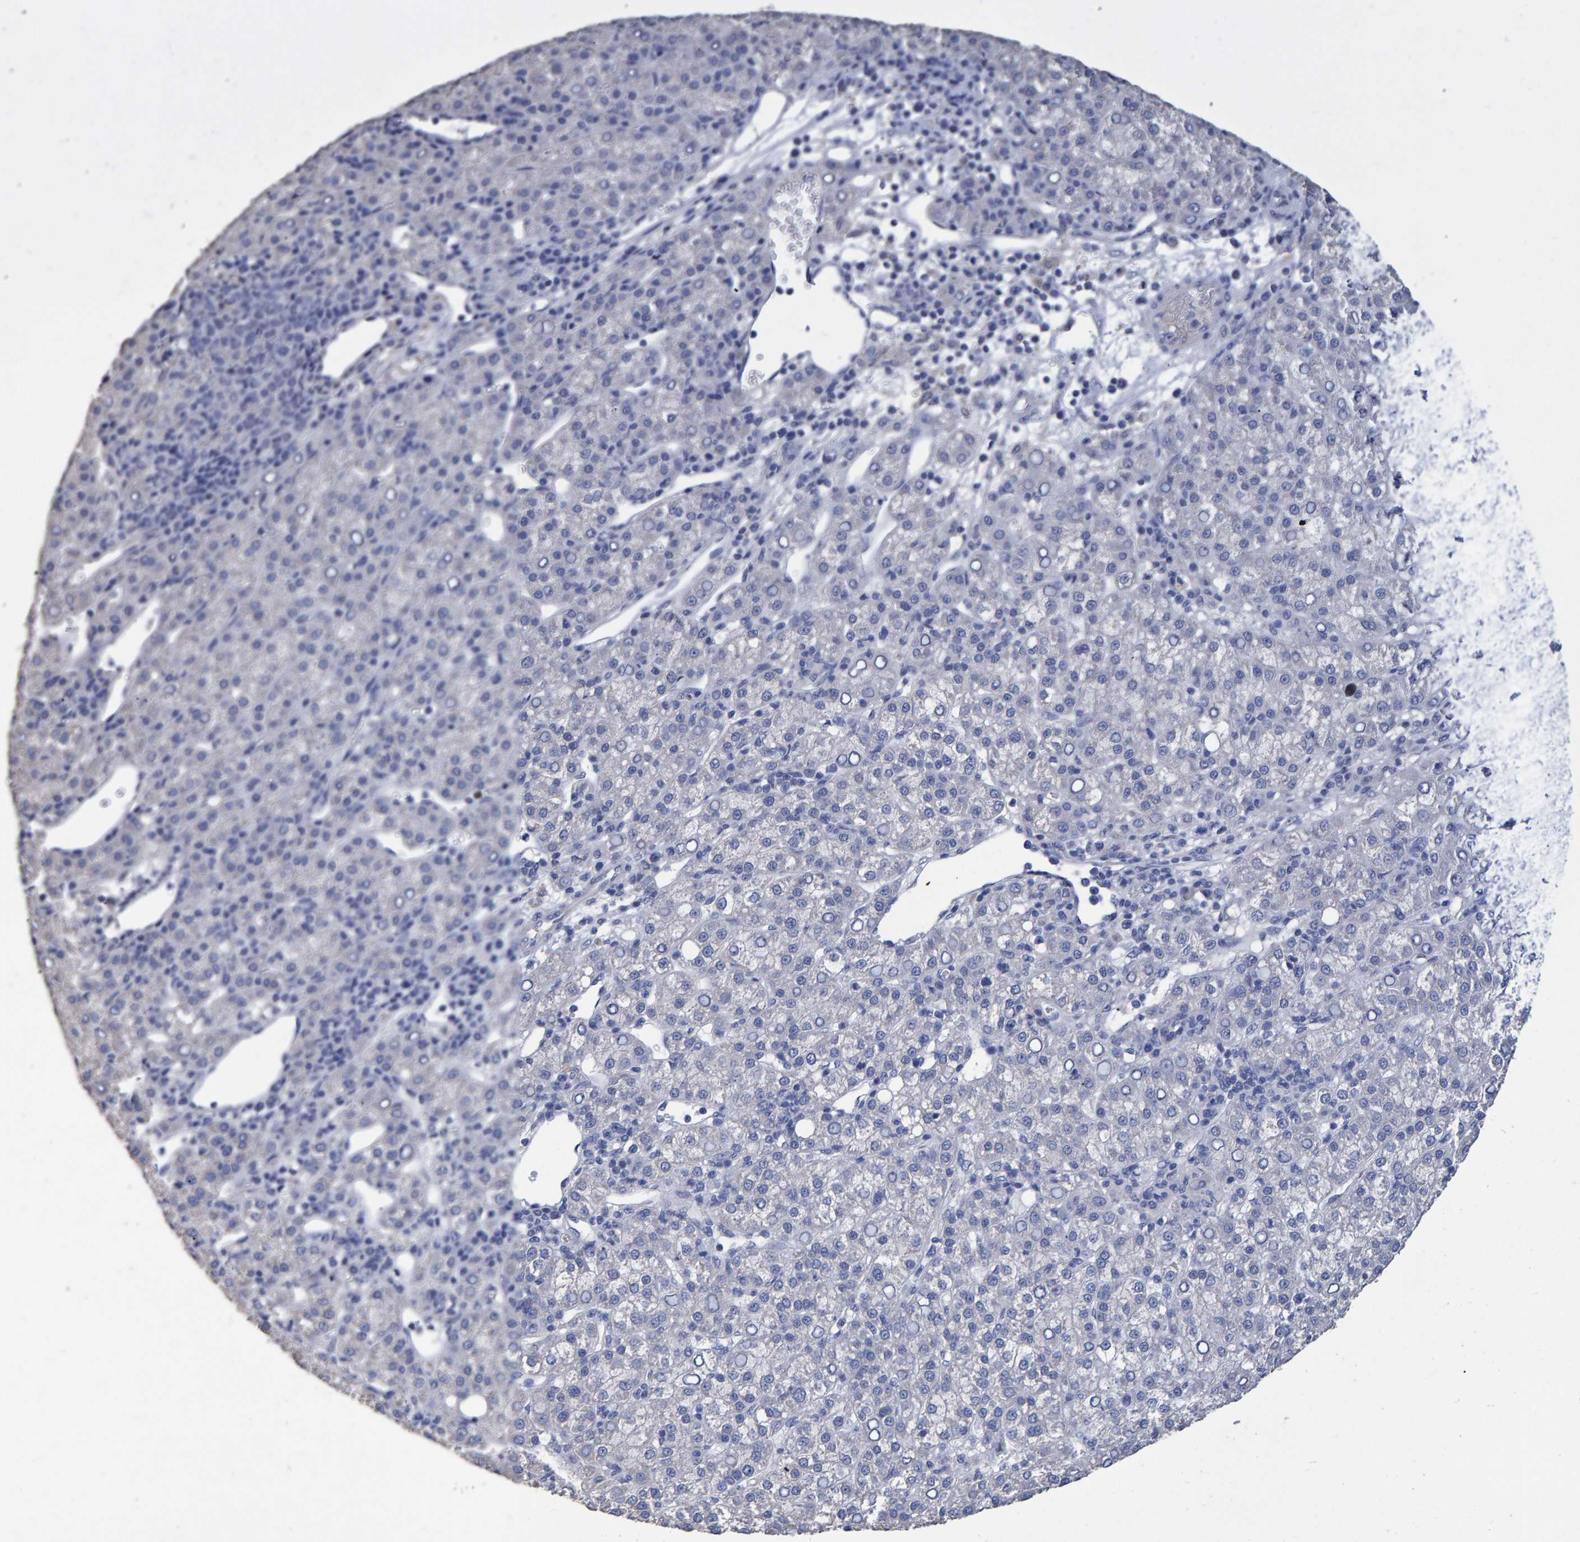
{"staining": {"intensity": "negative", "quantity": "none", "location": "none"}, "tissue": "liver cancer", "cell_type": "Tumor cells", "image_type": "cancer", "snomed": [{"axis": "morphology", "description": "Carcinoma, Hepatocellular, NOS"}, {"axis": "topography", "description": "Liver"}], "caption": "DAB (3,3'-diaminobenzidine) immunohistochemical staining of liver cancer reveals no significant expression in tumor cells.", "gene": "HEMGN", "patient": {"sex": "female", "age": 58}}